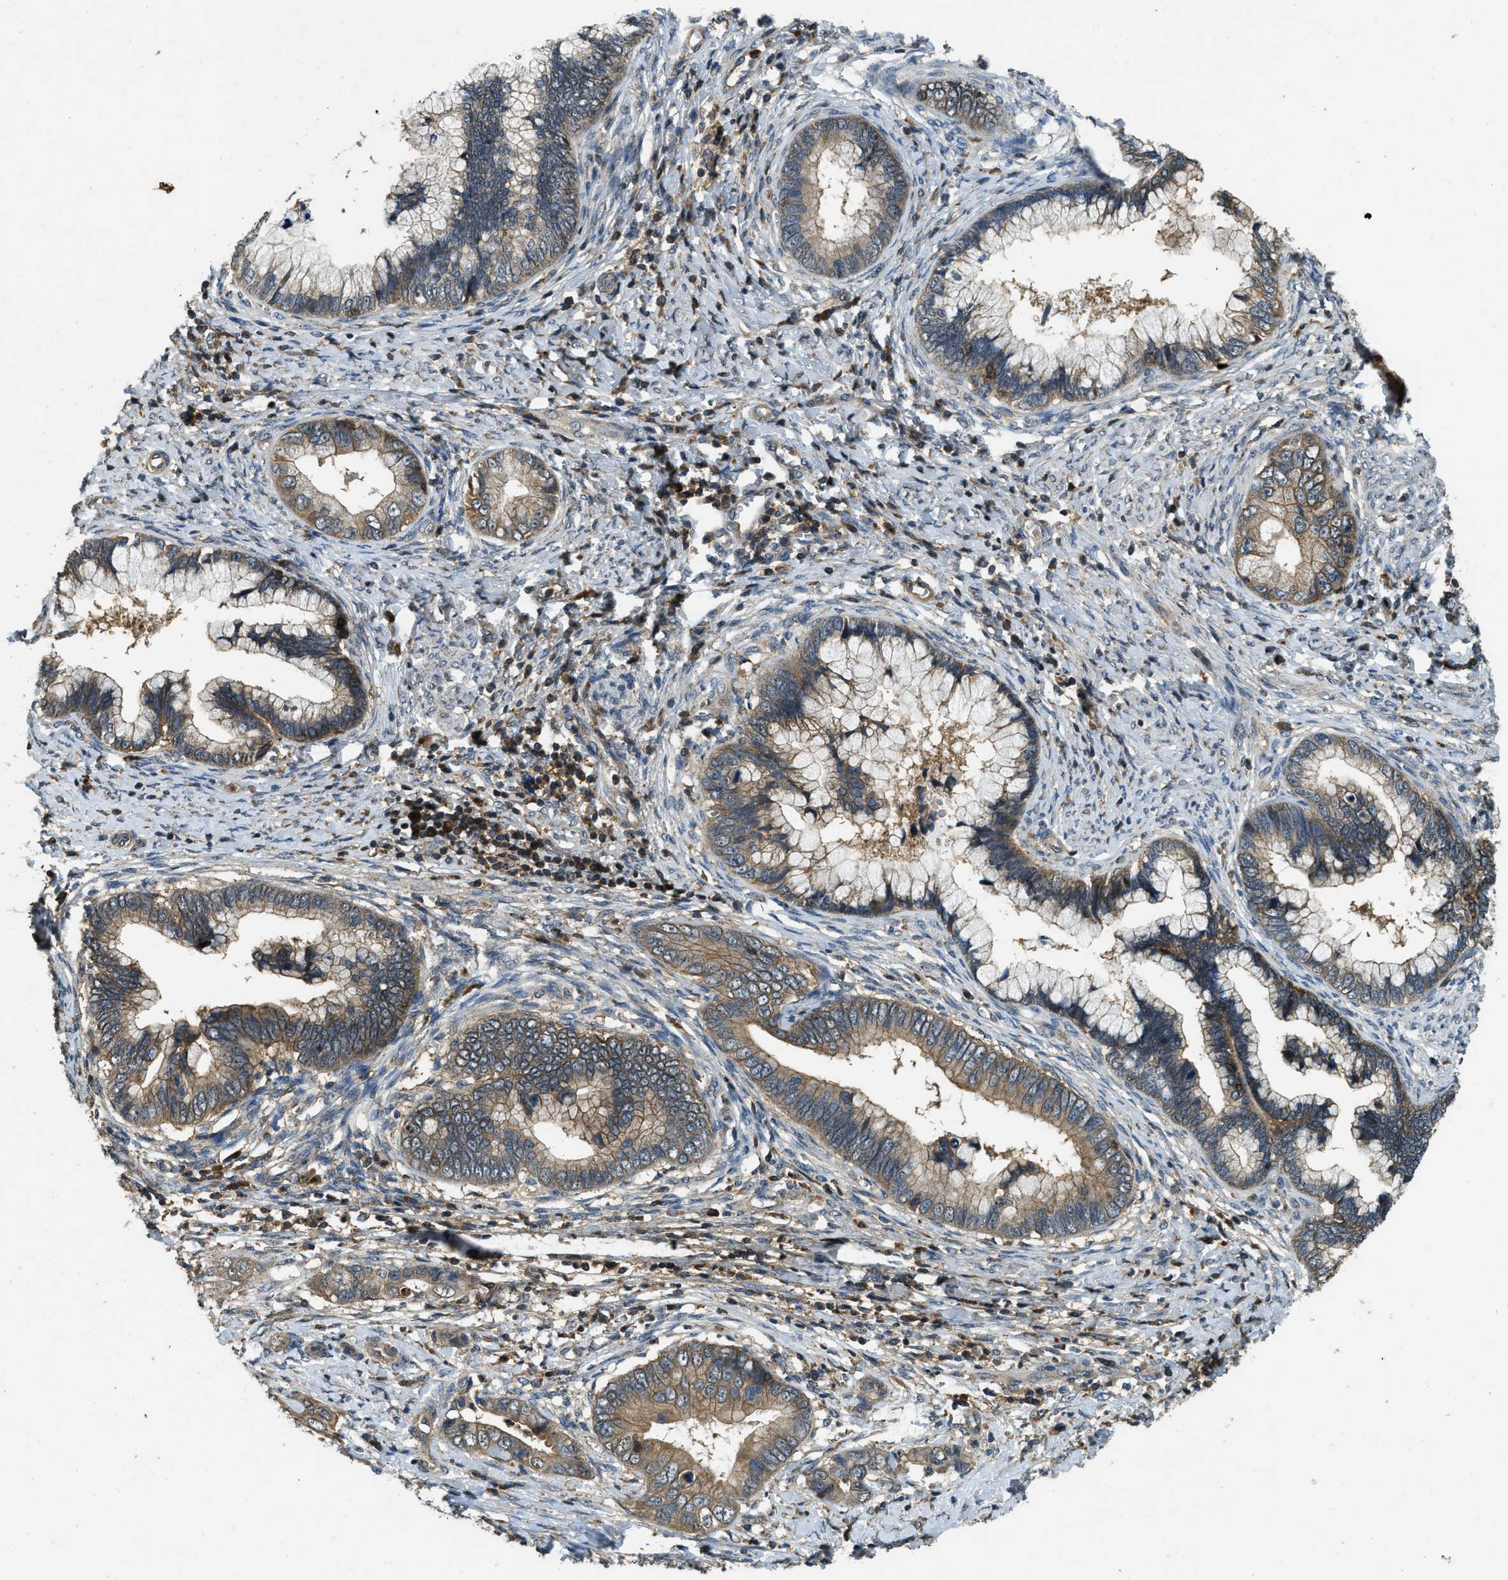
{"staining": {"intensity": "weak", "quantity": "<25%", "location": "cytoplasmic/membranous"}, "tissue": "cervical cancer", "cell_type": "Tumor cells", "image_type": "cancer", "snomed": [{"axis": "morphology", "description": "Adenocarcinoma, NOS"}, {"axis": "topography", "description": "Cervix"}], "caption": "Immunohistochemical staining of human cervical cancer (adenocarcinoma) reveals no significant positivity in tumor cells. (Brightfield microscopy of DAB immunohistochemistry at high magnification).", "gene": "ATP8B1", "patient": {"sex": "female", "age": 44}}